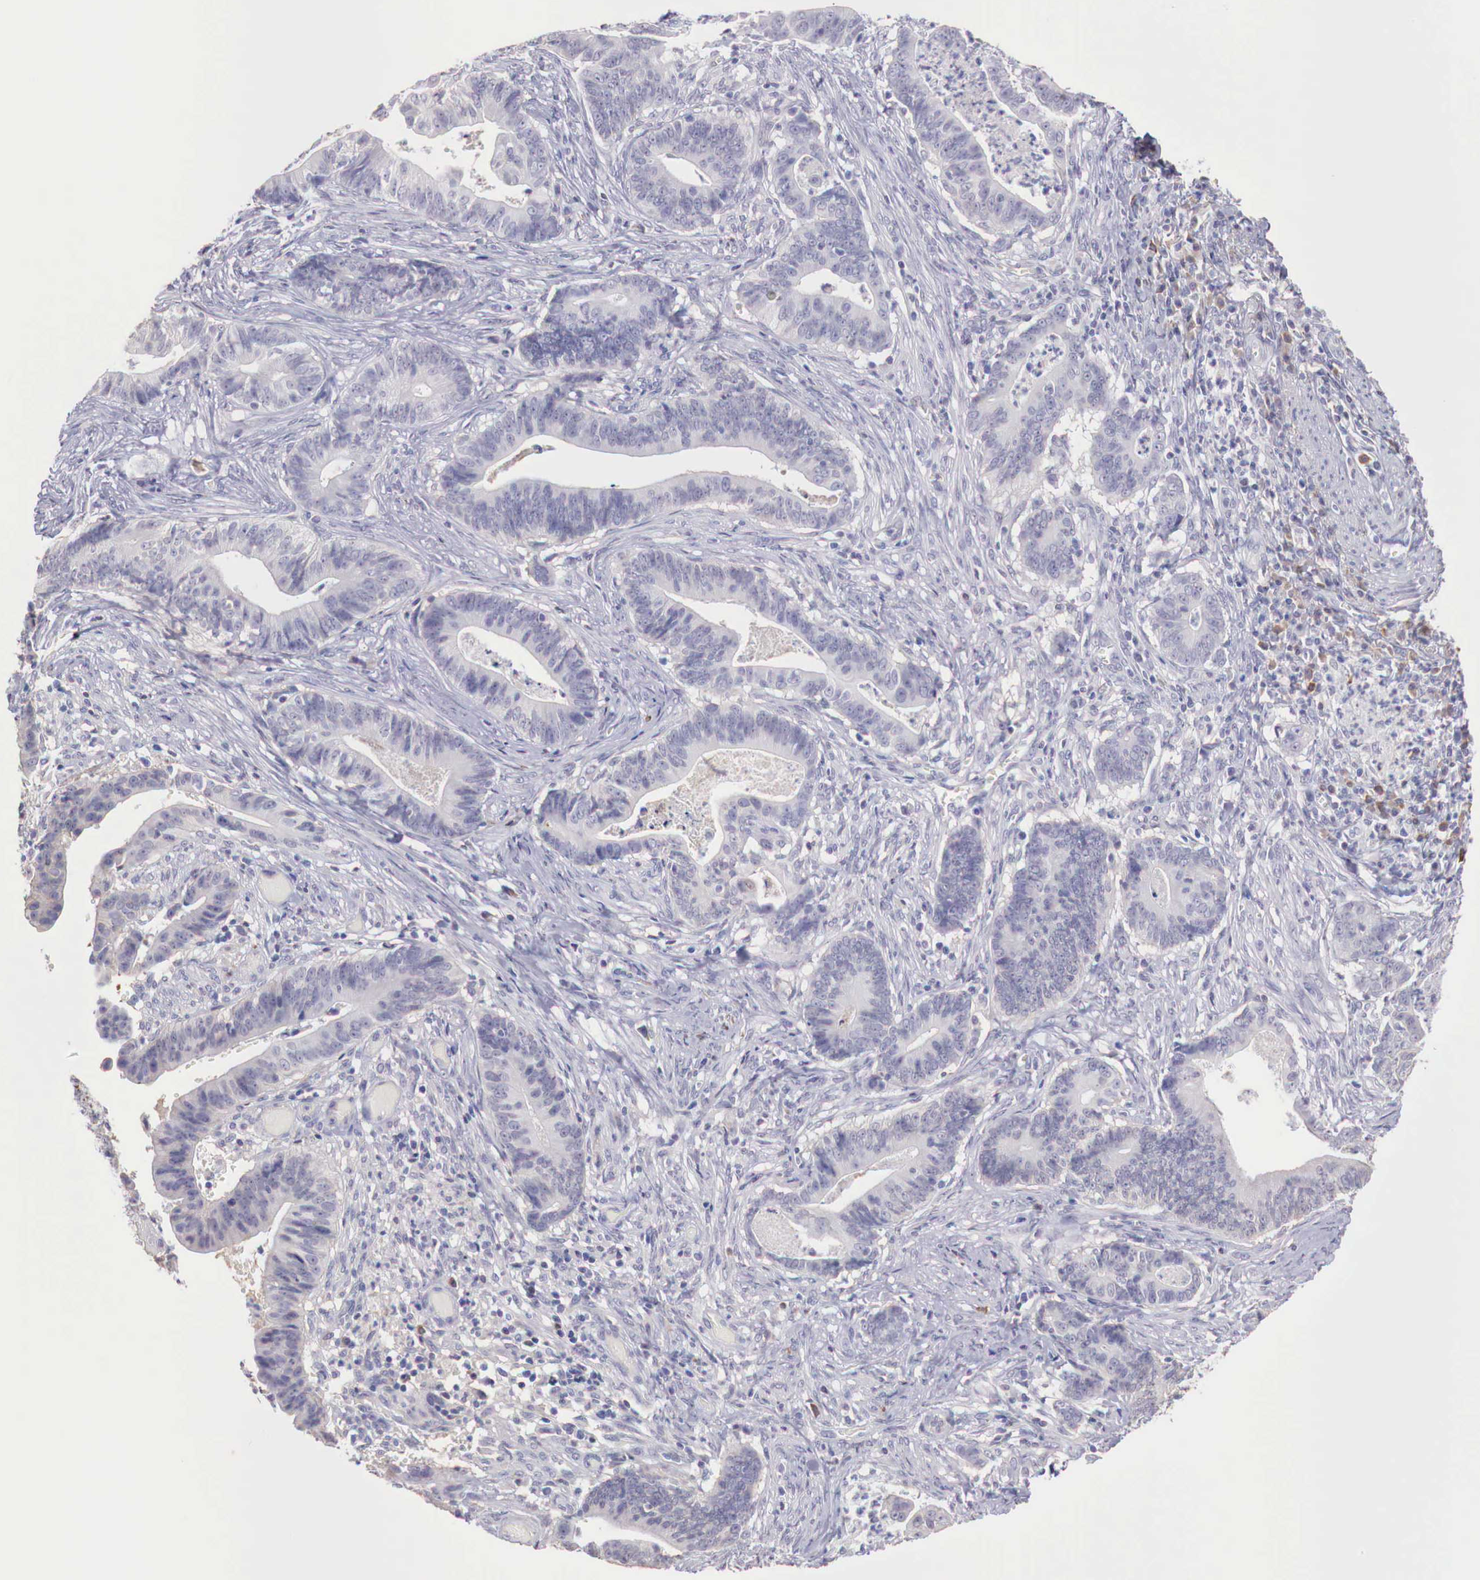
{"staining": {"intensity": "negative", "quantity": "none", "location": "none"}, "tissue": "stomach cancer", "cell_type": "Tumor cells", "image_type": "cancer", "snomed": [{"axis": "morphology", "description": "Adenocarcinoma, NOS"}, {"axis": "topography", "description": "Stomach, lower"}], "caption": "Tumor cells show no significant expression in stomach cancer. The staining was performed using DAB to visualize the protein expression in brown, while the nuclei were stained in blue with hematoxylin (Magnification: 20x).", "gene": "XPNPEP2", "patient": {"sex": "female", "age": 86}}